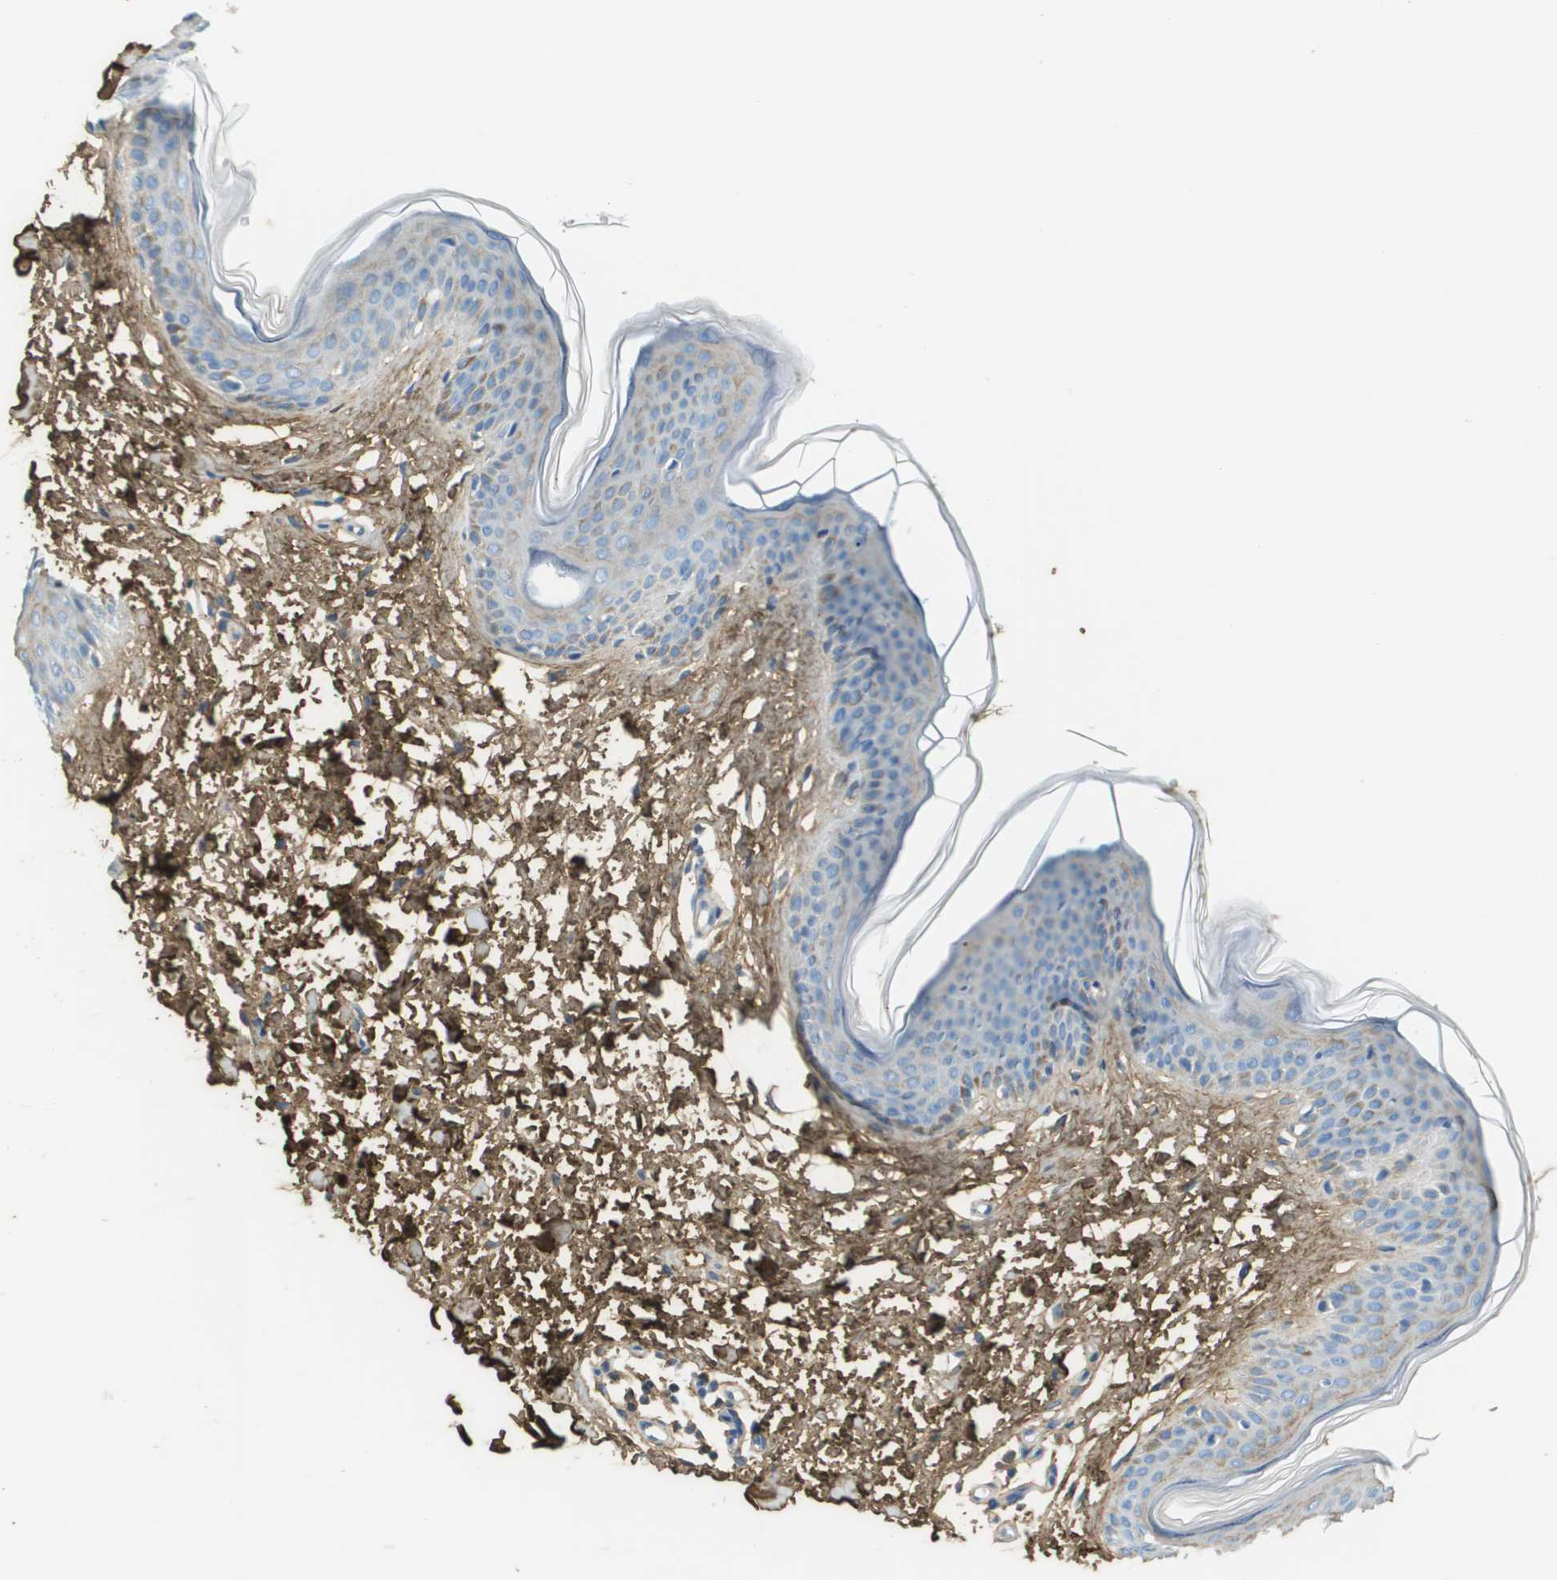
{"staining": {"intensity": "moderate", "quantity": ">75%", "location": "cytoplasmic/membranous"}, "tissue": "skin", "cell_type": "Fibroblasts", "image_type": "normal", "snomed": [{"axis": "morphology", "description": "Normal tissue, NOS"}, {"axis": "topography", "description": "Skin"}], "caption": "This is a micrograph of IHC staining of normal skin, which shows moderate staining in the cytoplasmic/membranous of fibroblasts.", "gene": "DCN", "patient": {"sex": "female", "age": 17}}